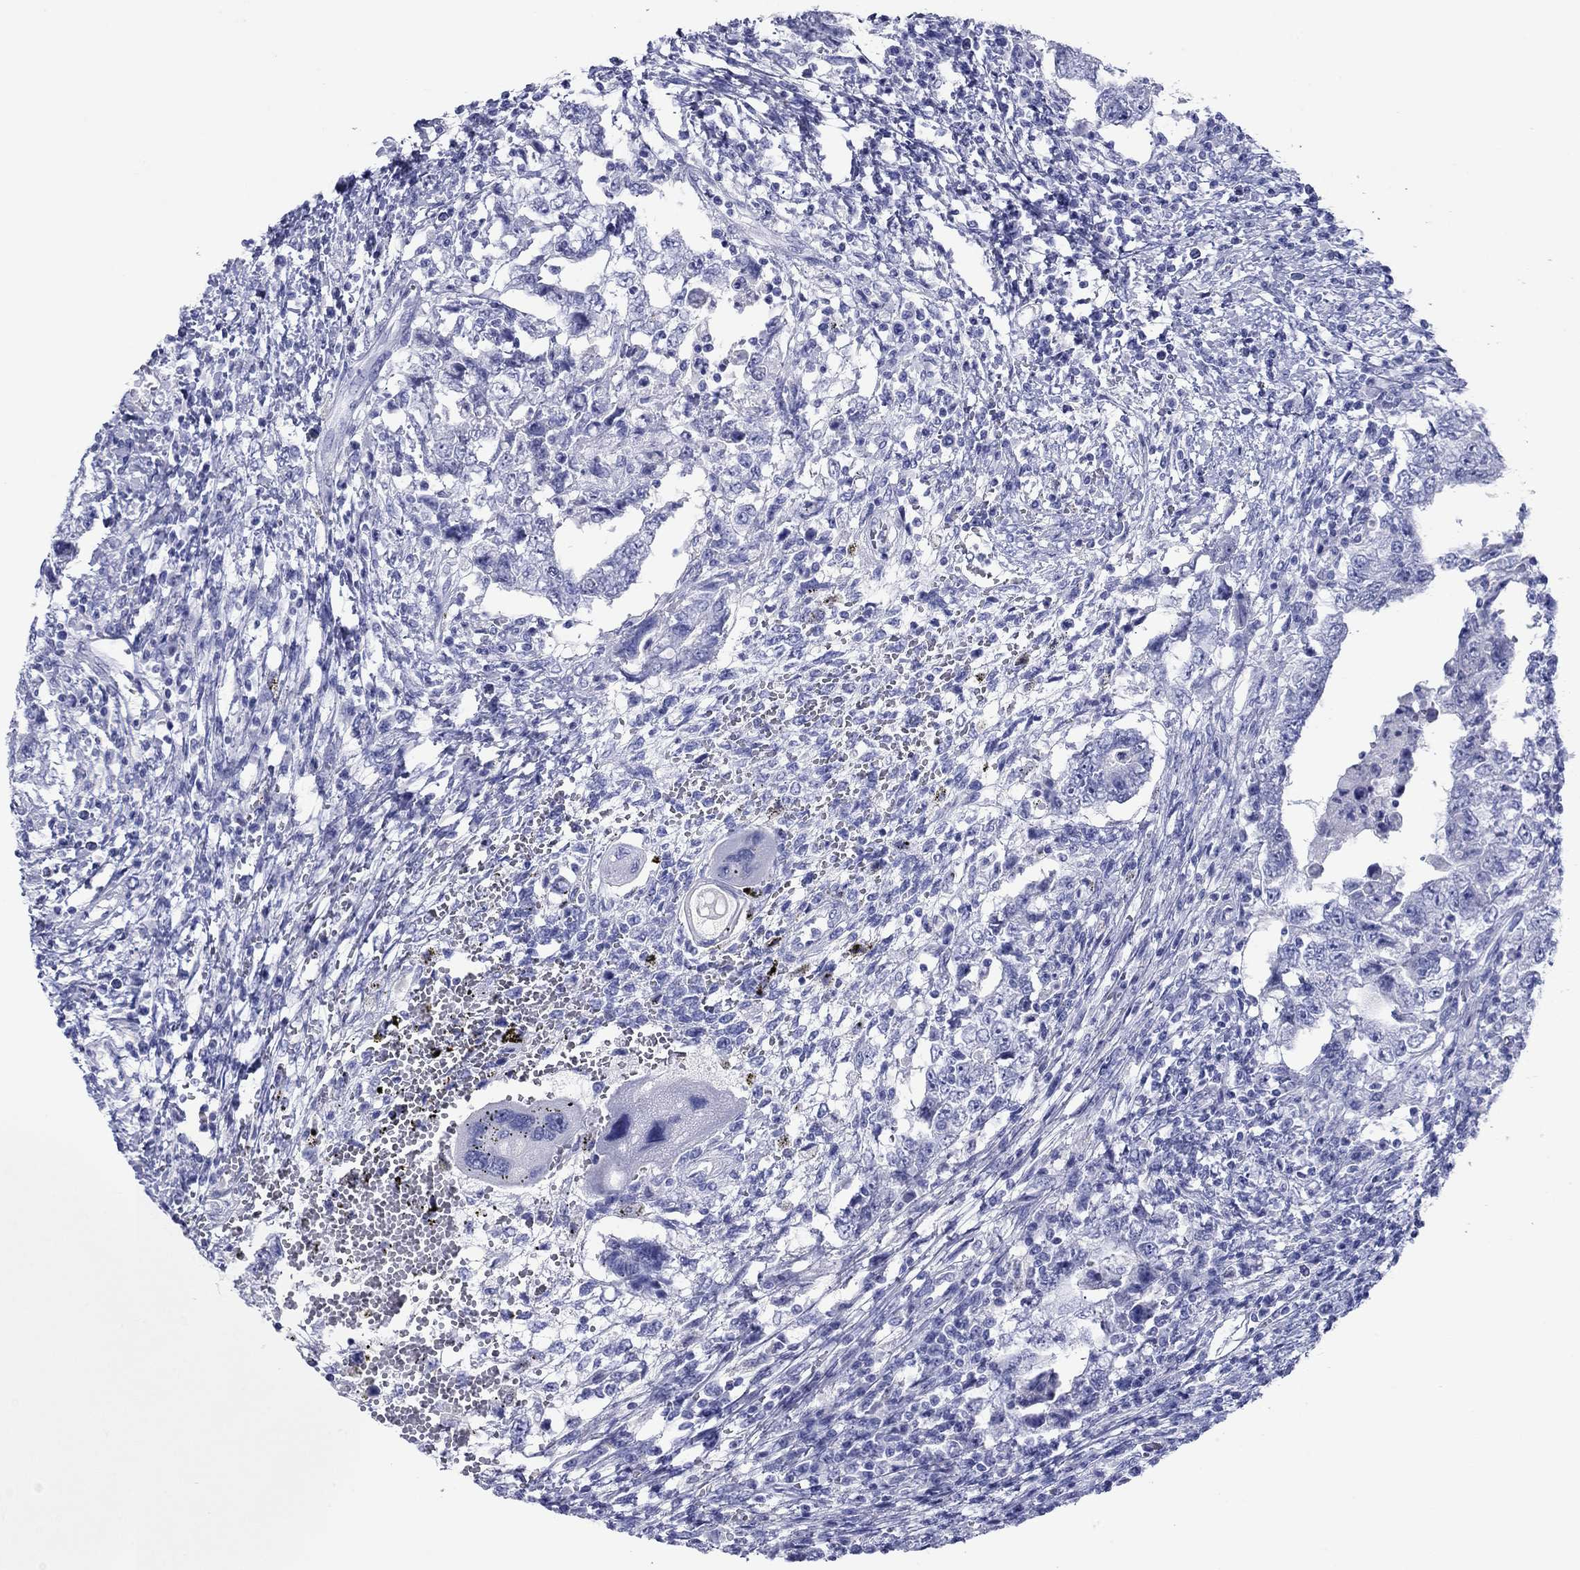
{"staining": {"intensity": "negative", "quantity": "none", "location": "none"}, "tissue": "testis cancer", "cell_type": "Tumor cells", "image_type": "cancer", "snomed": [{"axis": "morphology", "description": "Carcinoma, Embryonal, NOS"}, {"axis": "topography", "description": "Testis"}], "caption": "The immunohistochemistry (IHC) photomicrograph has no significant expression in tumor cells of embryonal carcinoma (testis) tissue.", "gene": "ATP4A", "patient": {"sex": "male", "age": 26}}